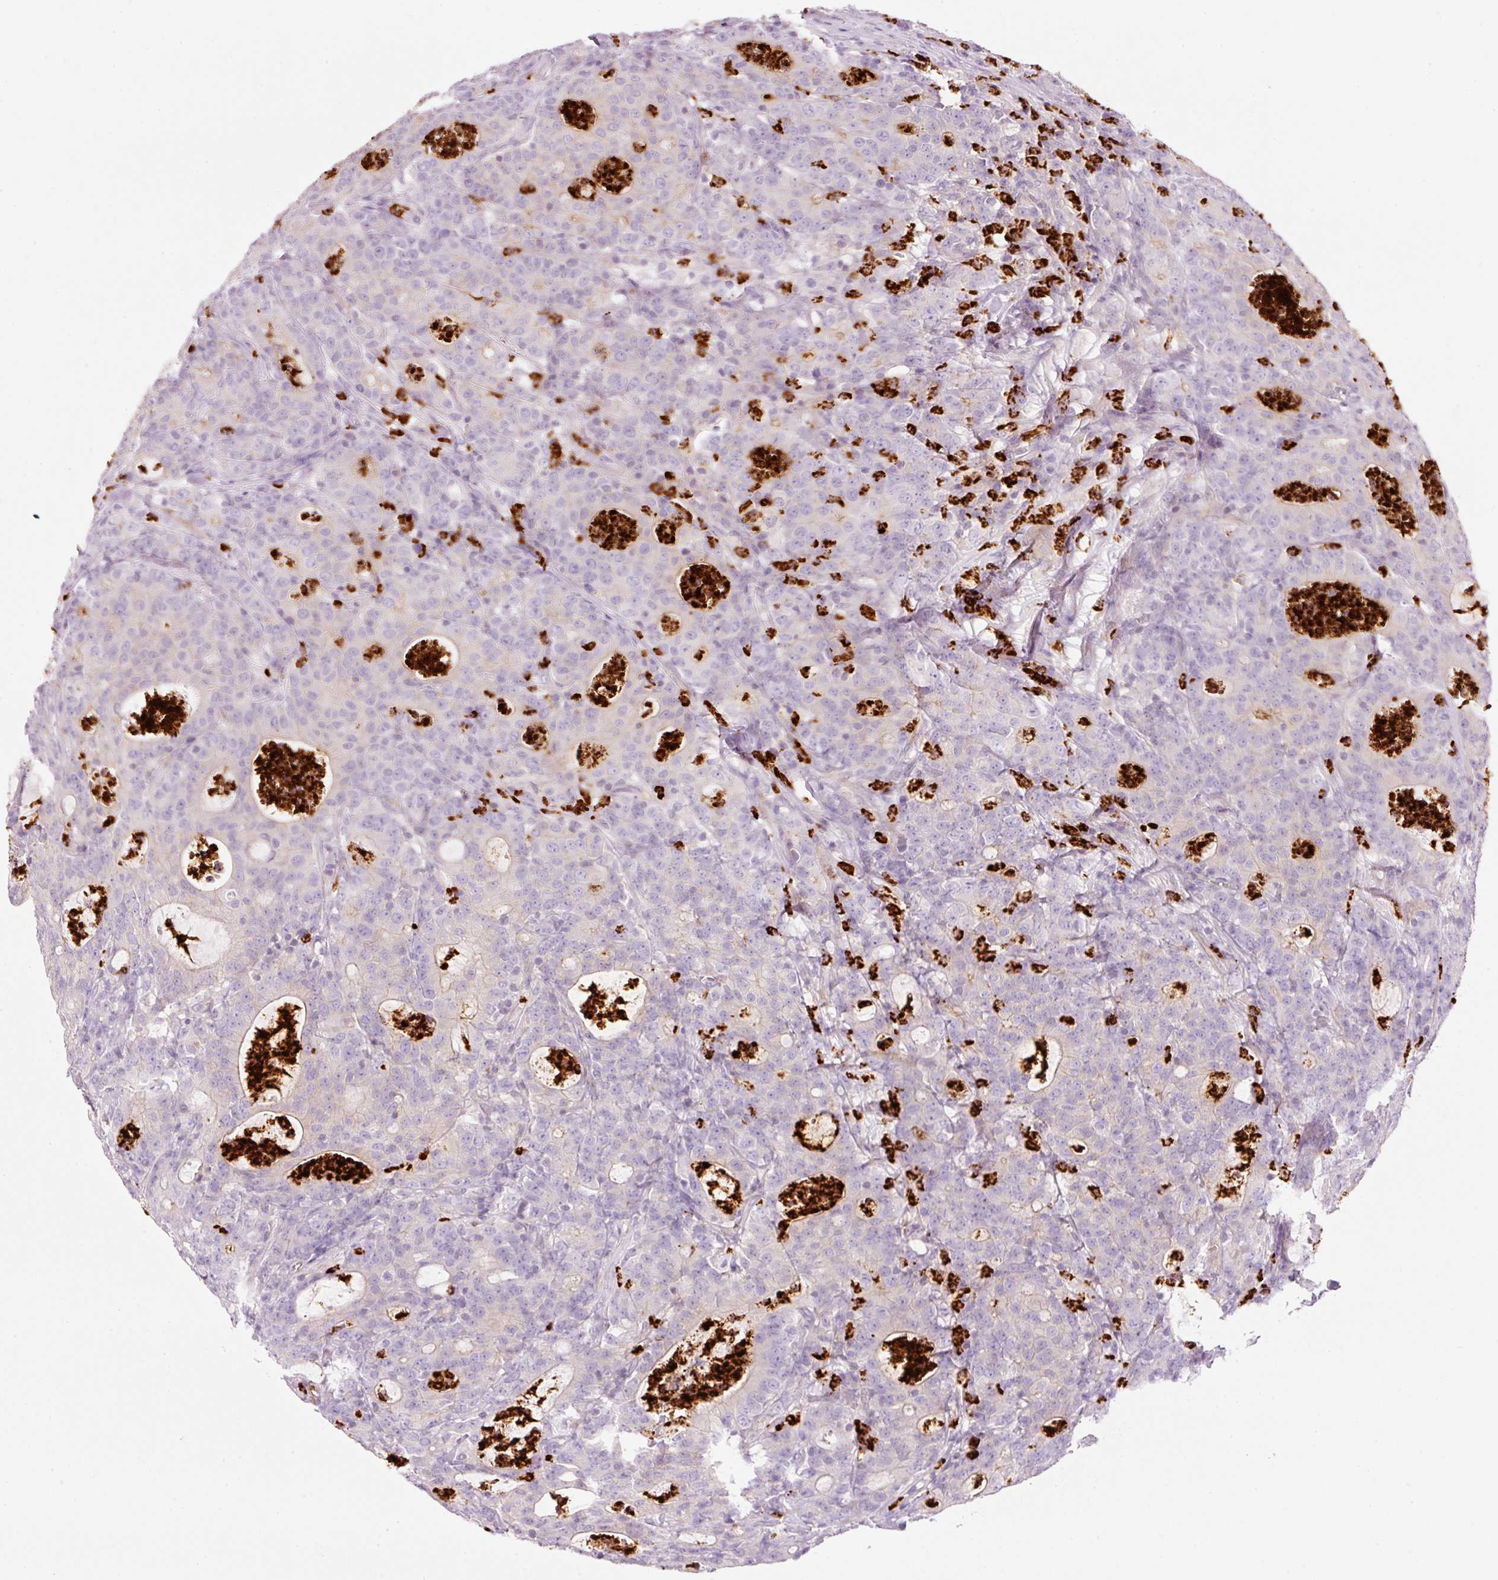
{"staining": {"intensity": "negative", "quantity": "none", "location": "none"}, "tissue": "colorectal cancer", "cell_type": "Tumor cells", "image_type": "cancer", "snomed": [{"axis": "morphology", "description": "Adenocarcinoma, NOS"}, {"axis": "topography", "description": "Colon"}], "caption": "Human colorectal adenocarcinoma stained for a protein using immunohistochemistry shows no staining in tumor cells.", "gene": "MAP3K3", "patient": {"sex": "male", "age": 83}}